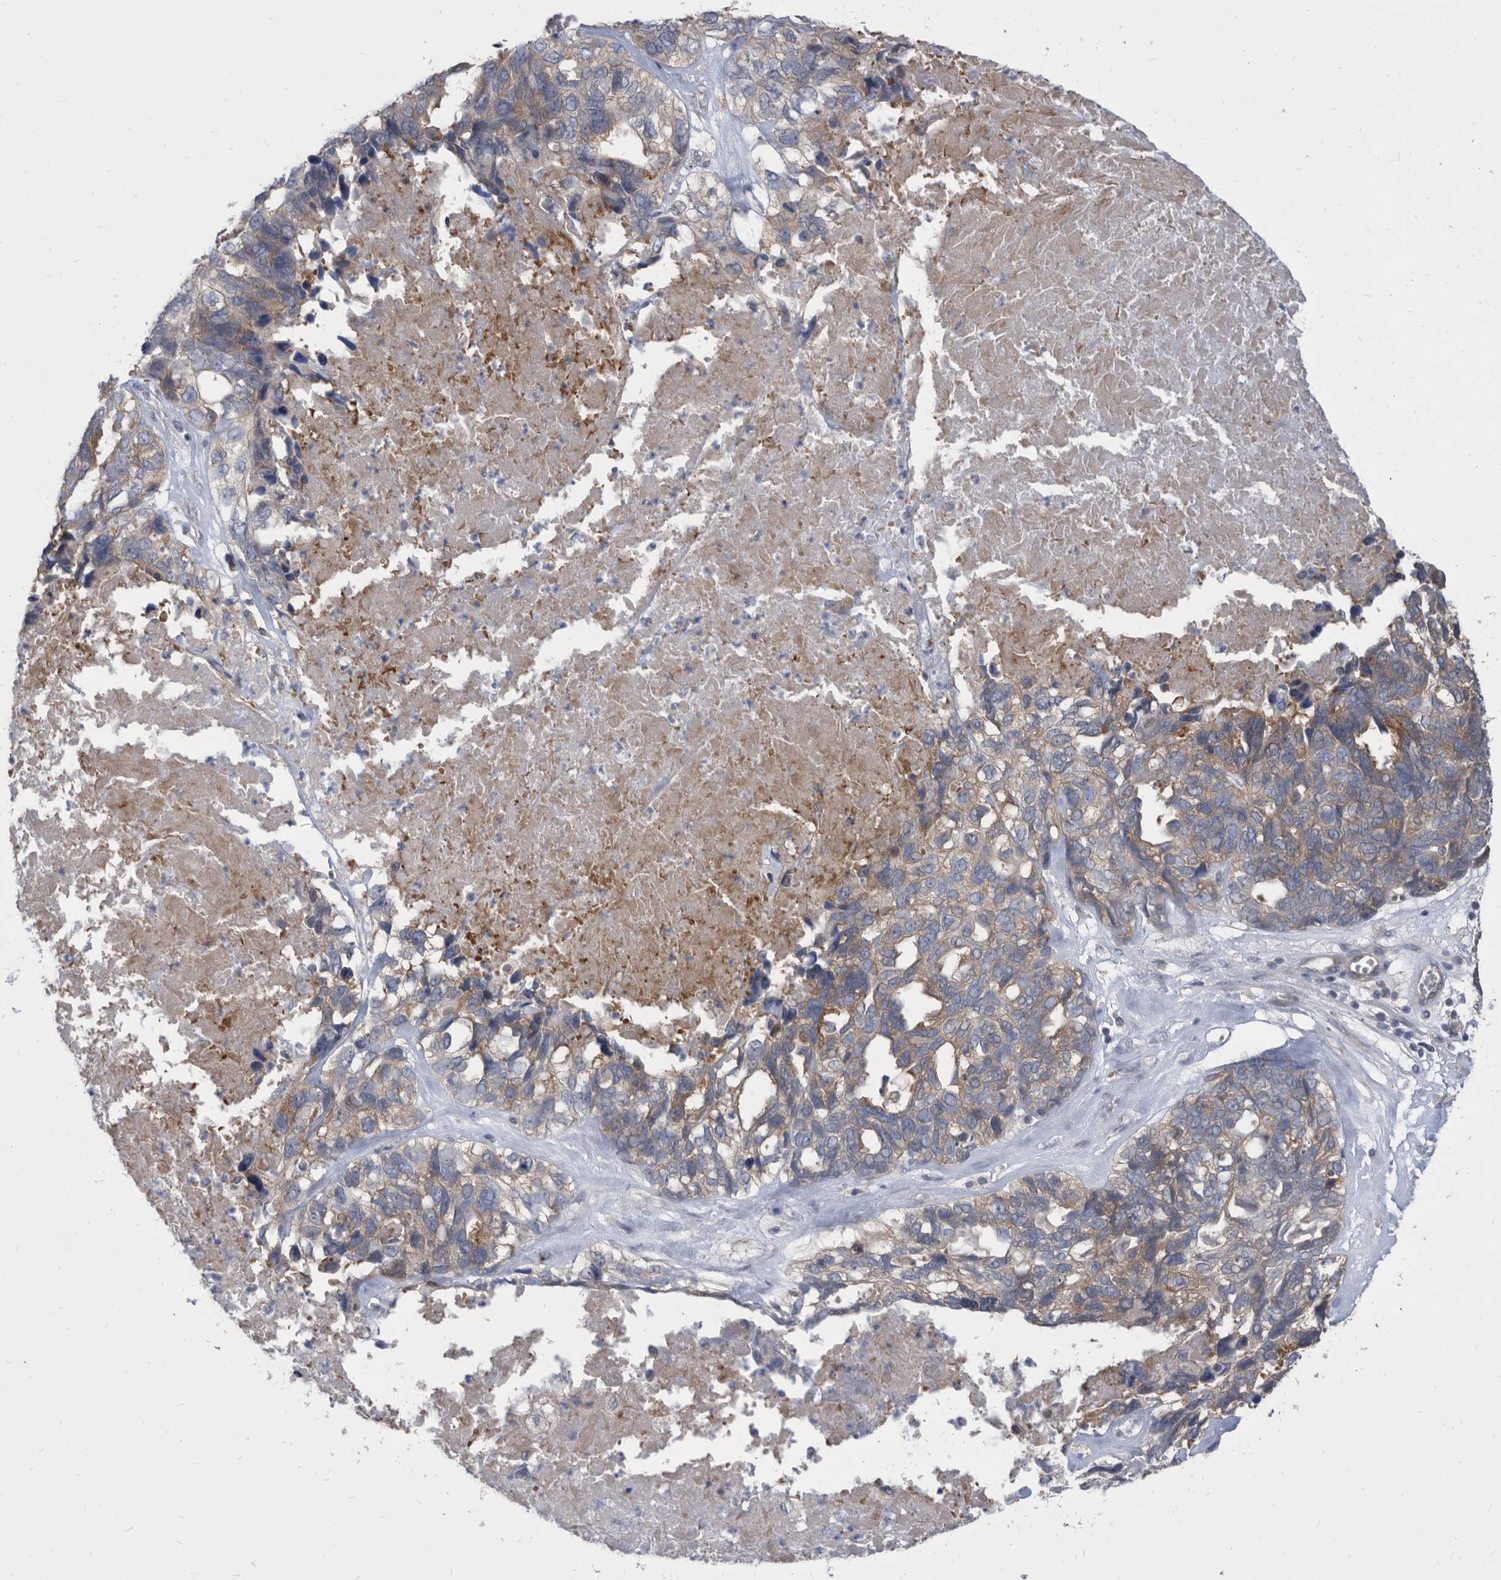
{"staining": {"intensity": "weak", "quantity": ">75%", "location": "cytoplasmic/membranous"}, "tissue": "ovarian cancer", "cell_type": "Tumor cells", "image_type": "cancer", "snomed": [{"axis": "morphology", "description": "Cystadenocarcinoma, serous, NOS"}, {"axis": "topography", "description": "Ovary"}], "caption": "Immunohistochemical staining of human ovarian cancer displays low levels of weak cytoplasmic/membranous protein positivity in approximately >75% of tumor cells. Nuclei are stained in blue.", "gene": "CCT4", "patient": {"sex": "female", "age": 79}}